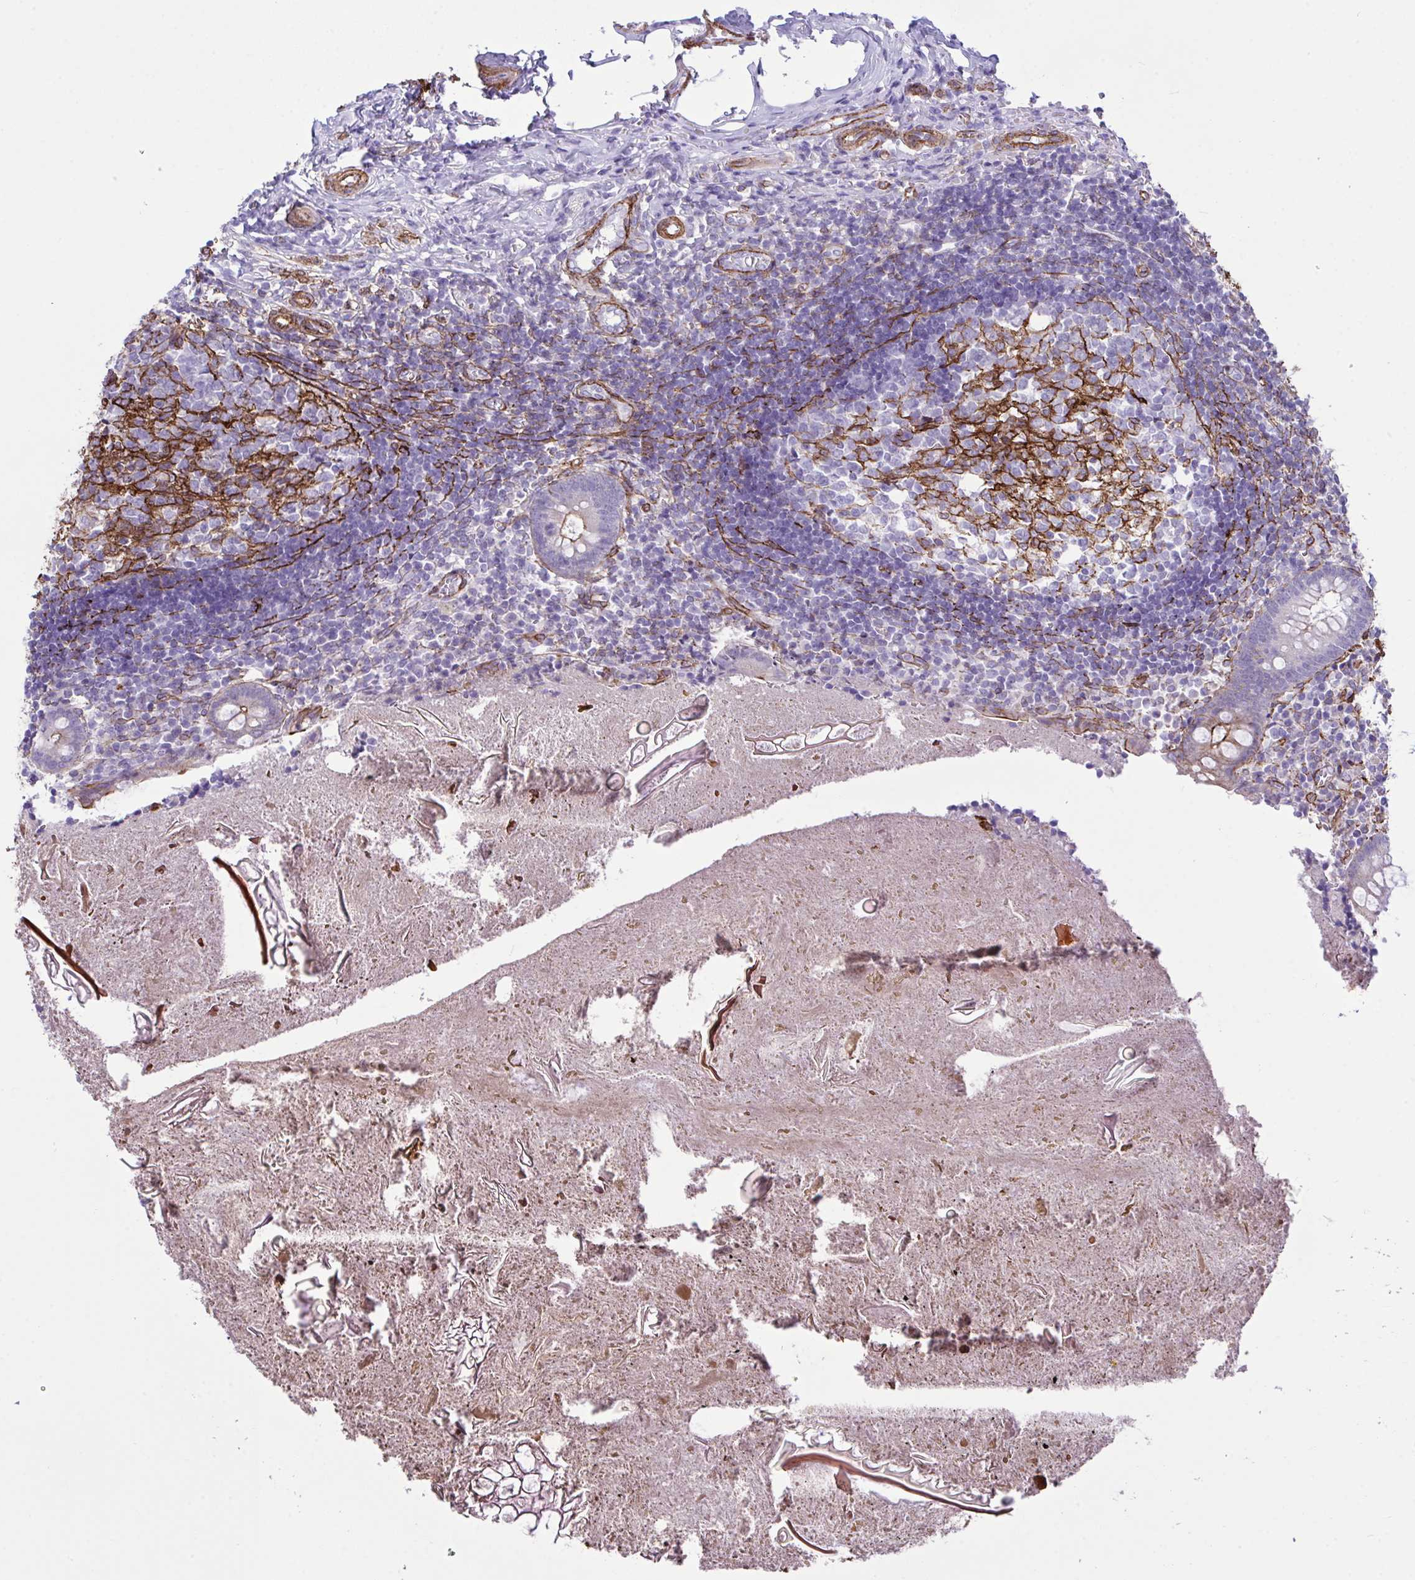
{"staining": {"intensity": "strong", "quantity": "<25%", "location": "cytoplasmic/membranous"}, "tissue": "appendix", "cell_type": "Glandular cells", "image_type": "normal", "snomed": [{"axis": "morphology", "description": "Normal tissue, NOS"}, {"axis": "topography", "description": "Appendix"}], "caption": "IHC histopathology image of benign appendix: human appendix stained using immunohistochemistry (IHC) shows medium levels of strong protein expression localized specifically in the cytoplasmic/membranous of glandular cells, appearing as a cytoplasmic/membranous brown color.", "gene": "SYNPO2L", "patient": {"sex": "female", "age": 17}}